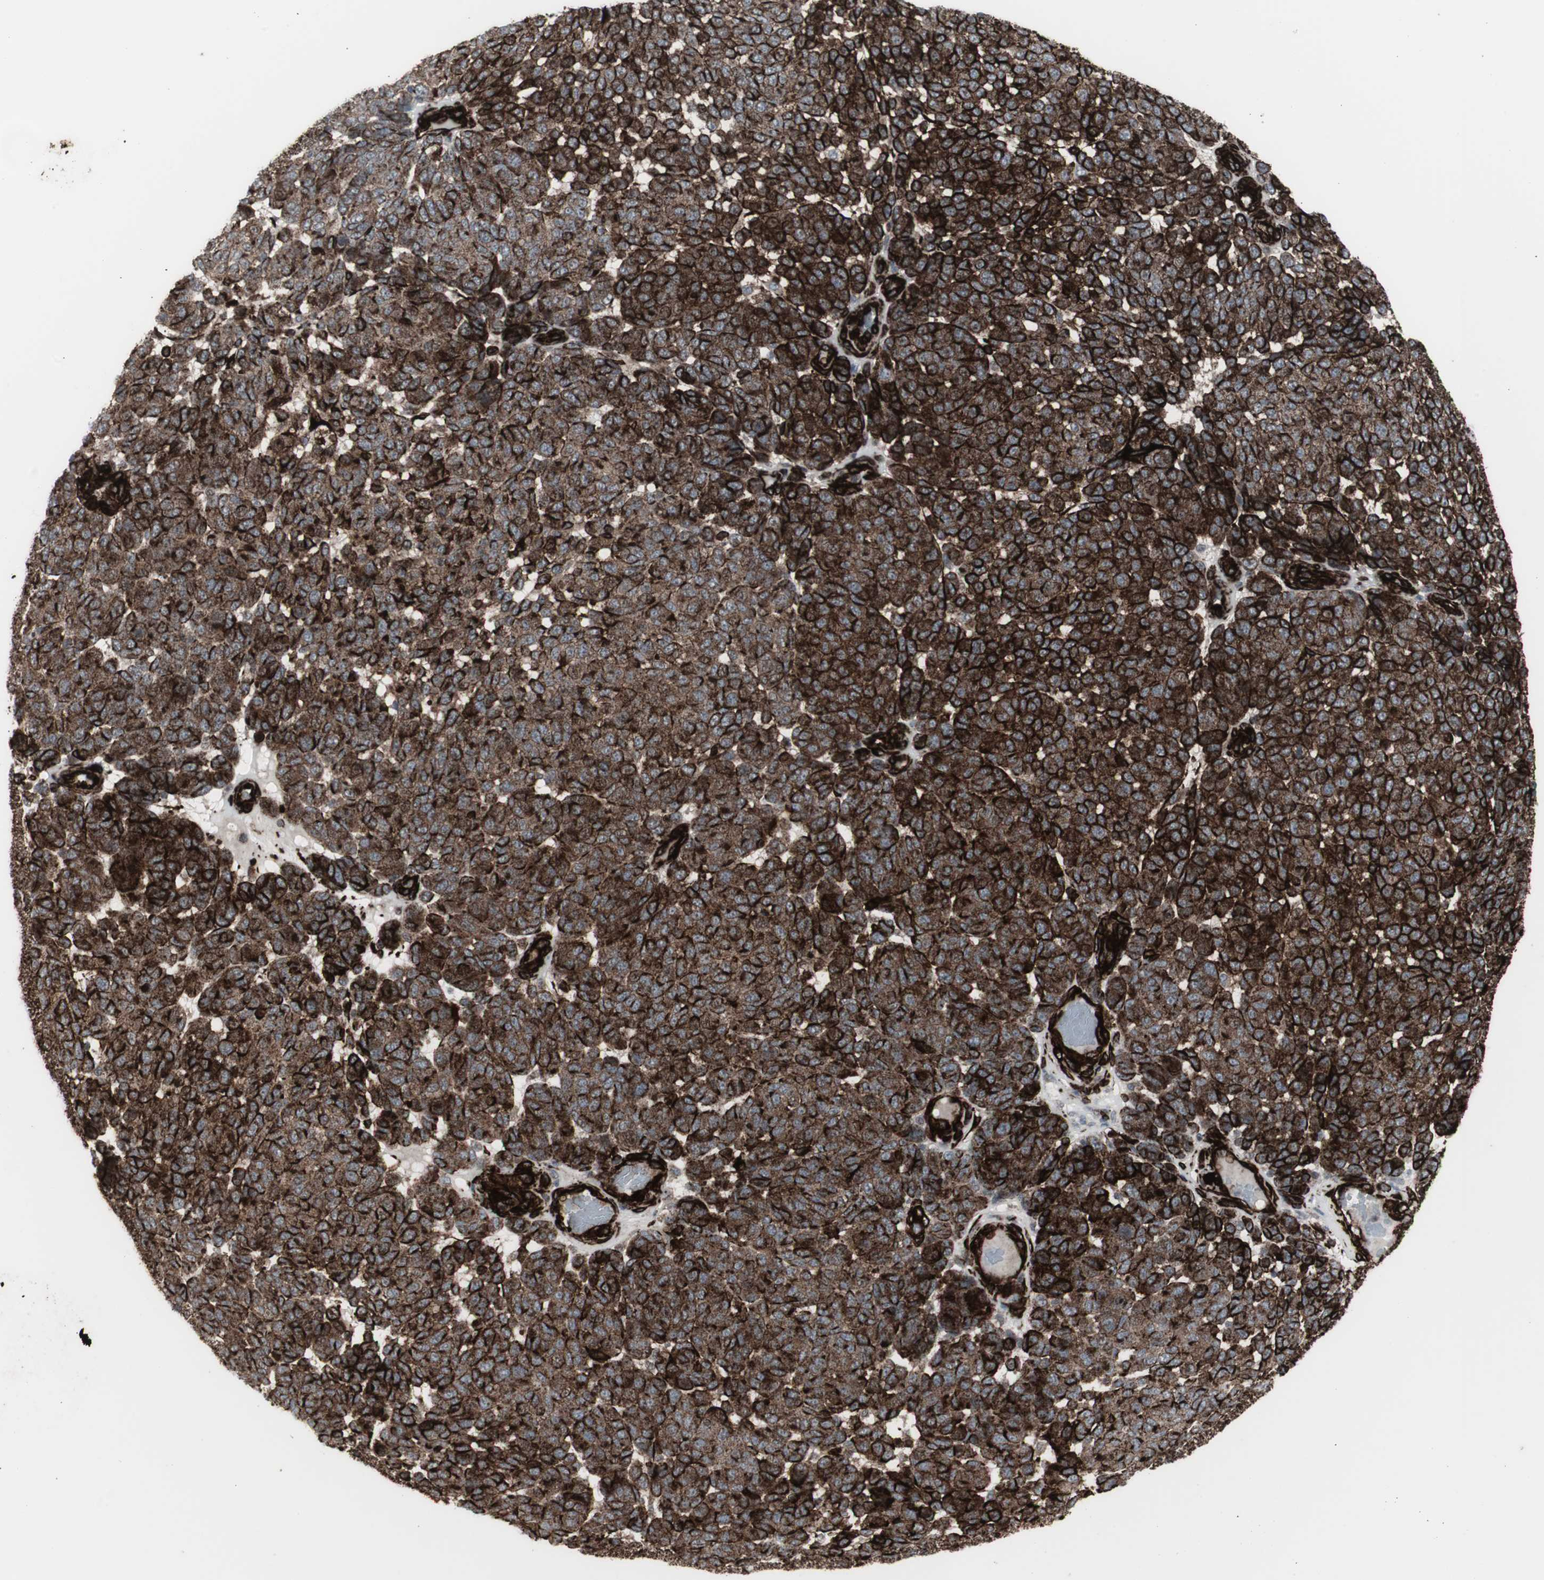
{"staining": {"intensity": "strong", "quantity": ">75%", "location": "cytoplasmic/membranous"}, "tissue": "melanoma", "cell_type": "Tumor cells", "image_type": "cancer", "snomed": [{"axis": "morphology", "description": "Malignant melanoma, NOS"}, {"axis": "topography", "description": "Skin"}], "caption": "Immunohistochemical staining of human melanoma displays strong cytoplasmic/membranous protein positivity in approximately >75% of tumor cells.", "gene": "PDGFA", "patient": {"sex": "male", "age": 59}}